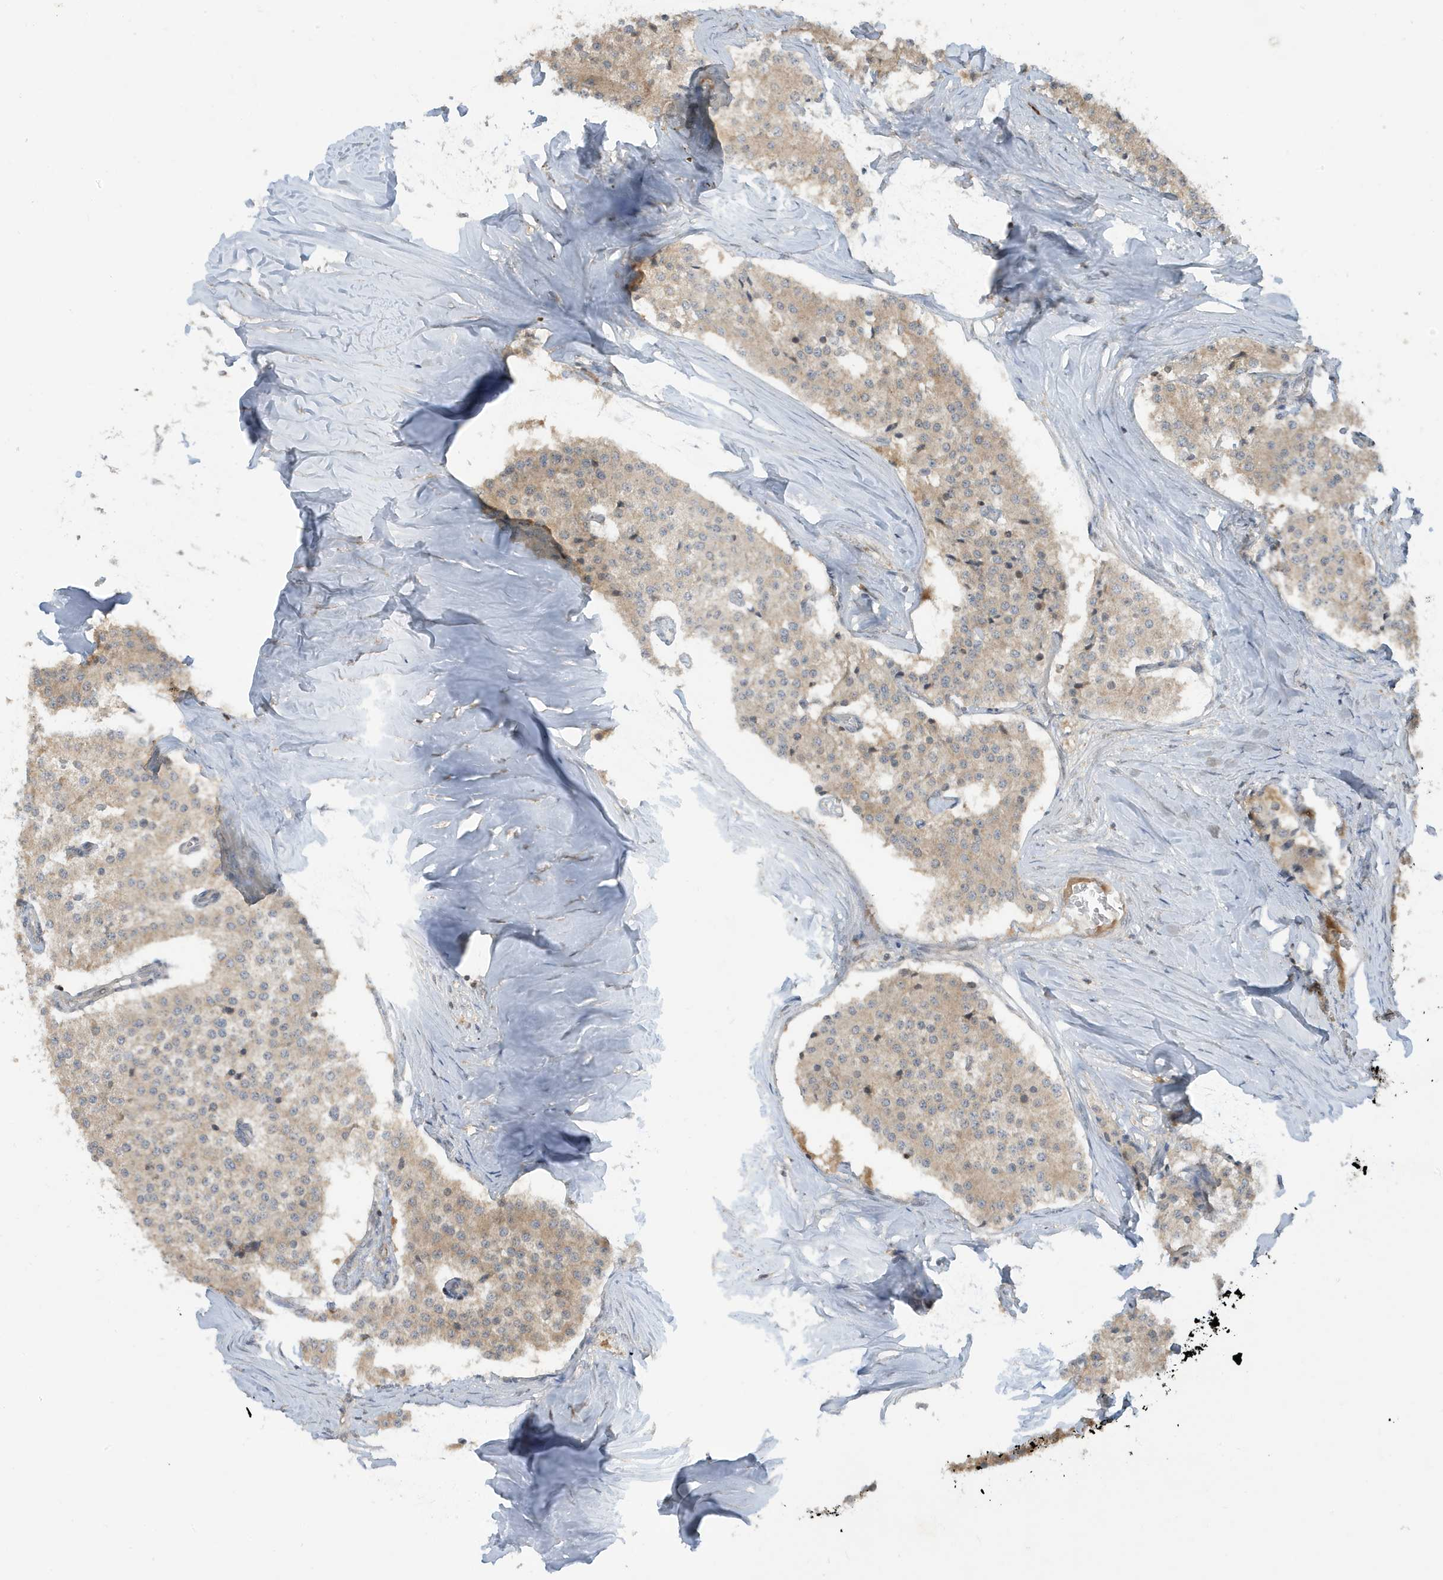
{"staining": {"intensity": "weak", "quantity": ">75%", "location": "cytoplasmic/membranous"}, "tissue": "carcinoid", "cell_type": "Tumor cells", "image_type": "cancer", "snomed": [{"axis": "morphology", "description": "Carcinoid, malignant, NOS"}, {"axis": "topography", "description": "Colon"}], "caption": "Weak cytoplasmic/membranous protein expression is present in approximately >75% of tumor cells in carcinoid.", "gene": "PRRT3", "patient": {"sex": "female", "age": 52}}